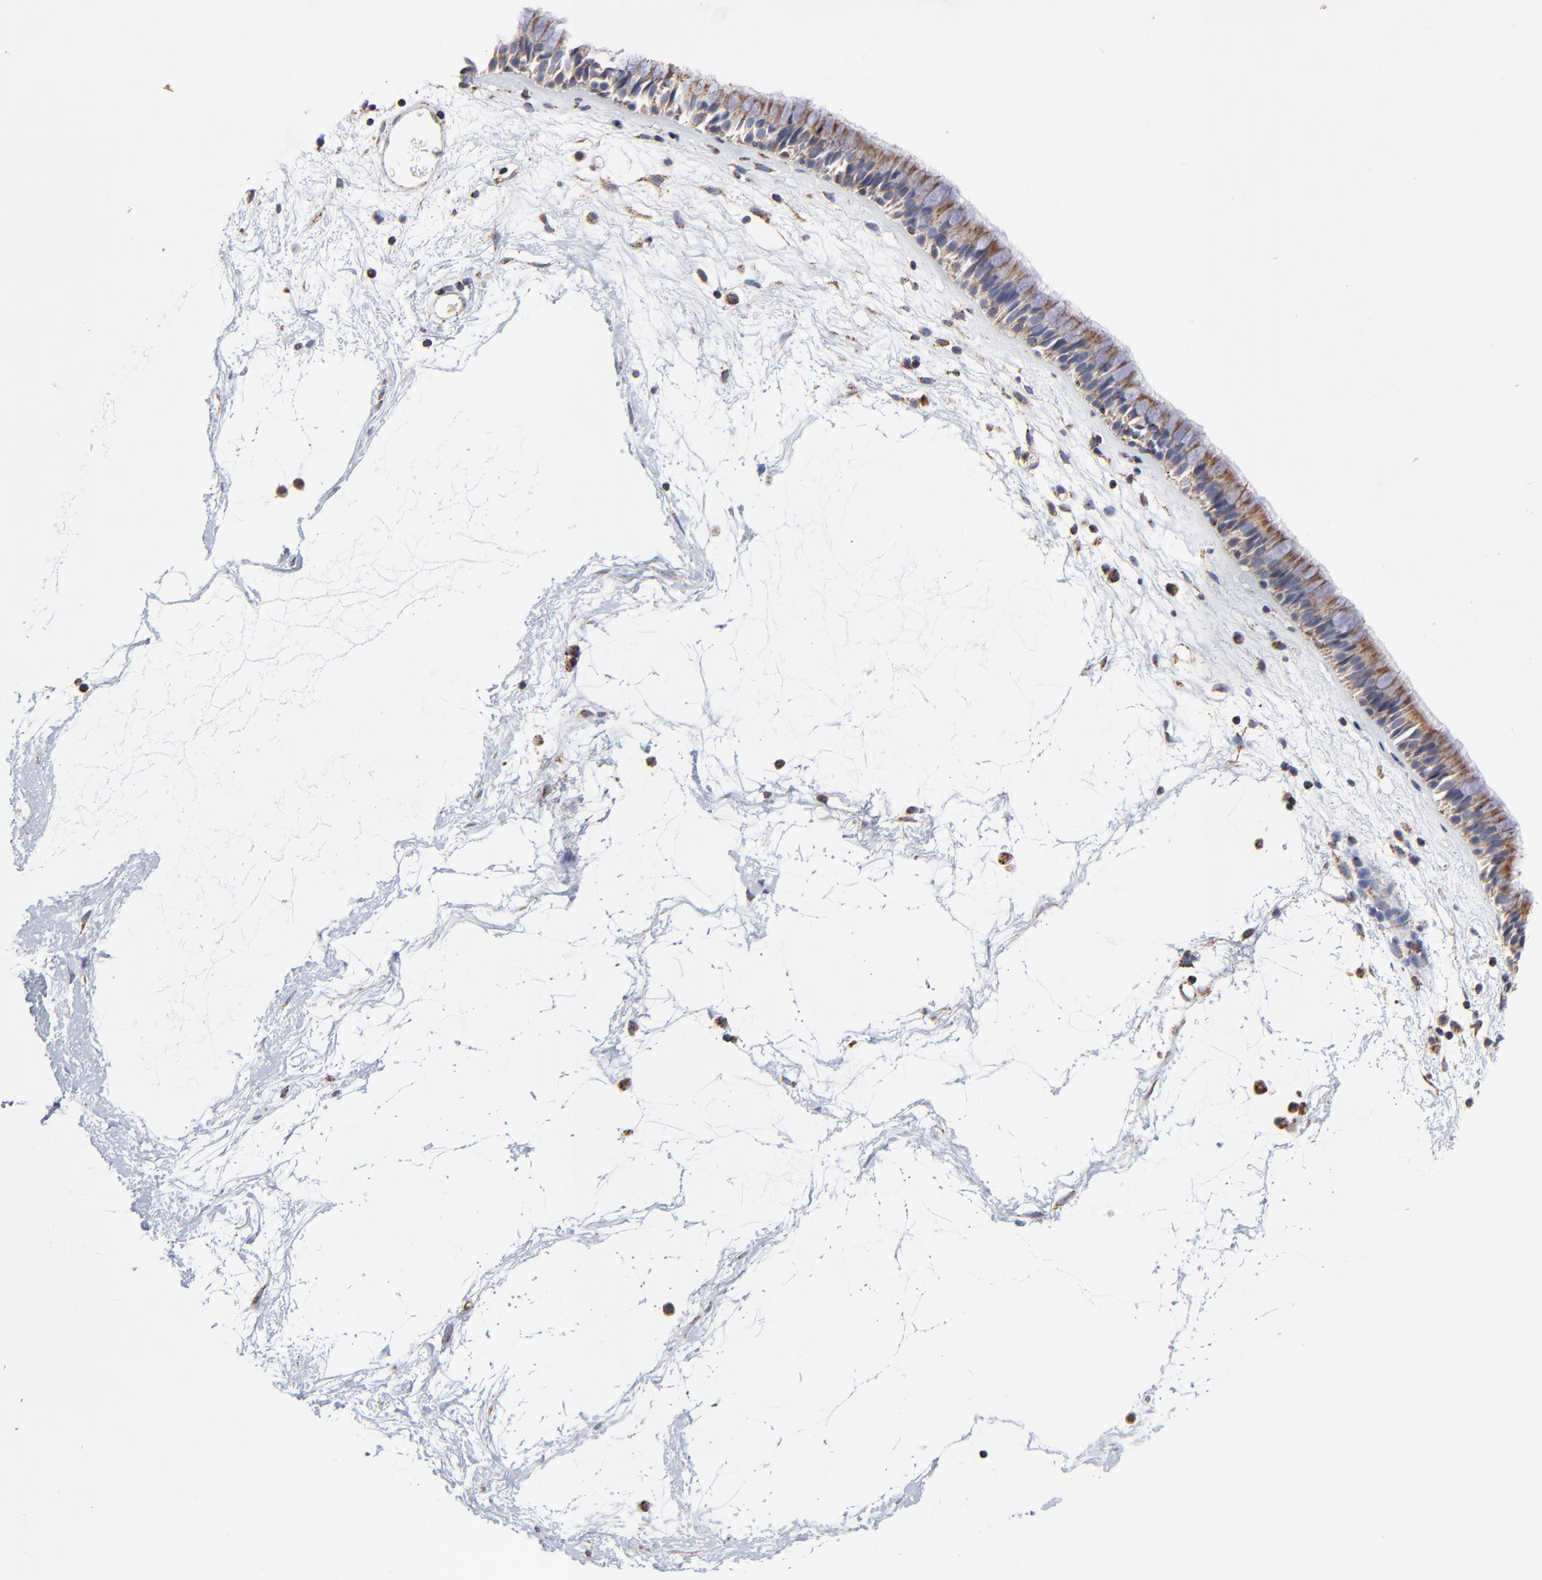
{"staining": {"intensity": "moderate", "quantity": ">75%", "location": "cytoplasmic/membranous"}, "tissue": "nasopharynx", "cell_type": "Respiratory epithelial cells", "image_type": "normal", "snomed": [{"axis": "morphology", "description": "Normal tissue, NOS"}, {"axis": "morphology", "description": "Inflammation, NOS"}, {"axis": "topography", "description": "Nasopharynx"}], "caption": "Moderate cytoplasmic/membranous staining for a protein is identified in about >75% of respiratory epithelial cells of unremarkable nasopharynx using immunohistochemistry.", "gene": "SSBP1", "patient": {"sex": "male", "age": 48}}